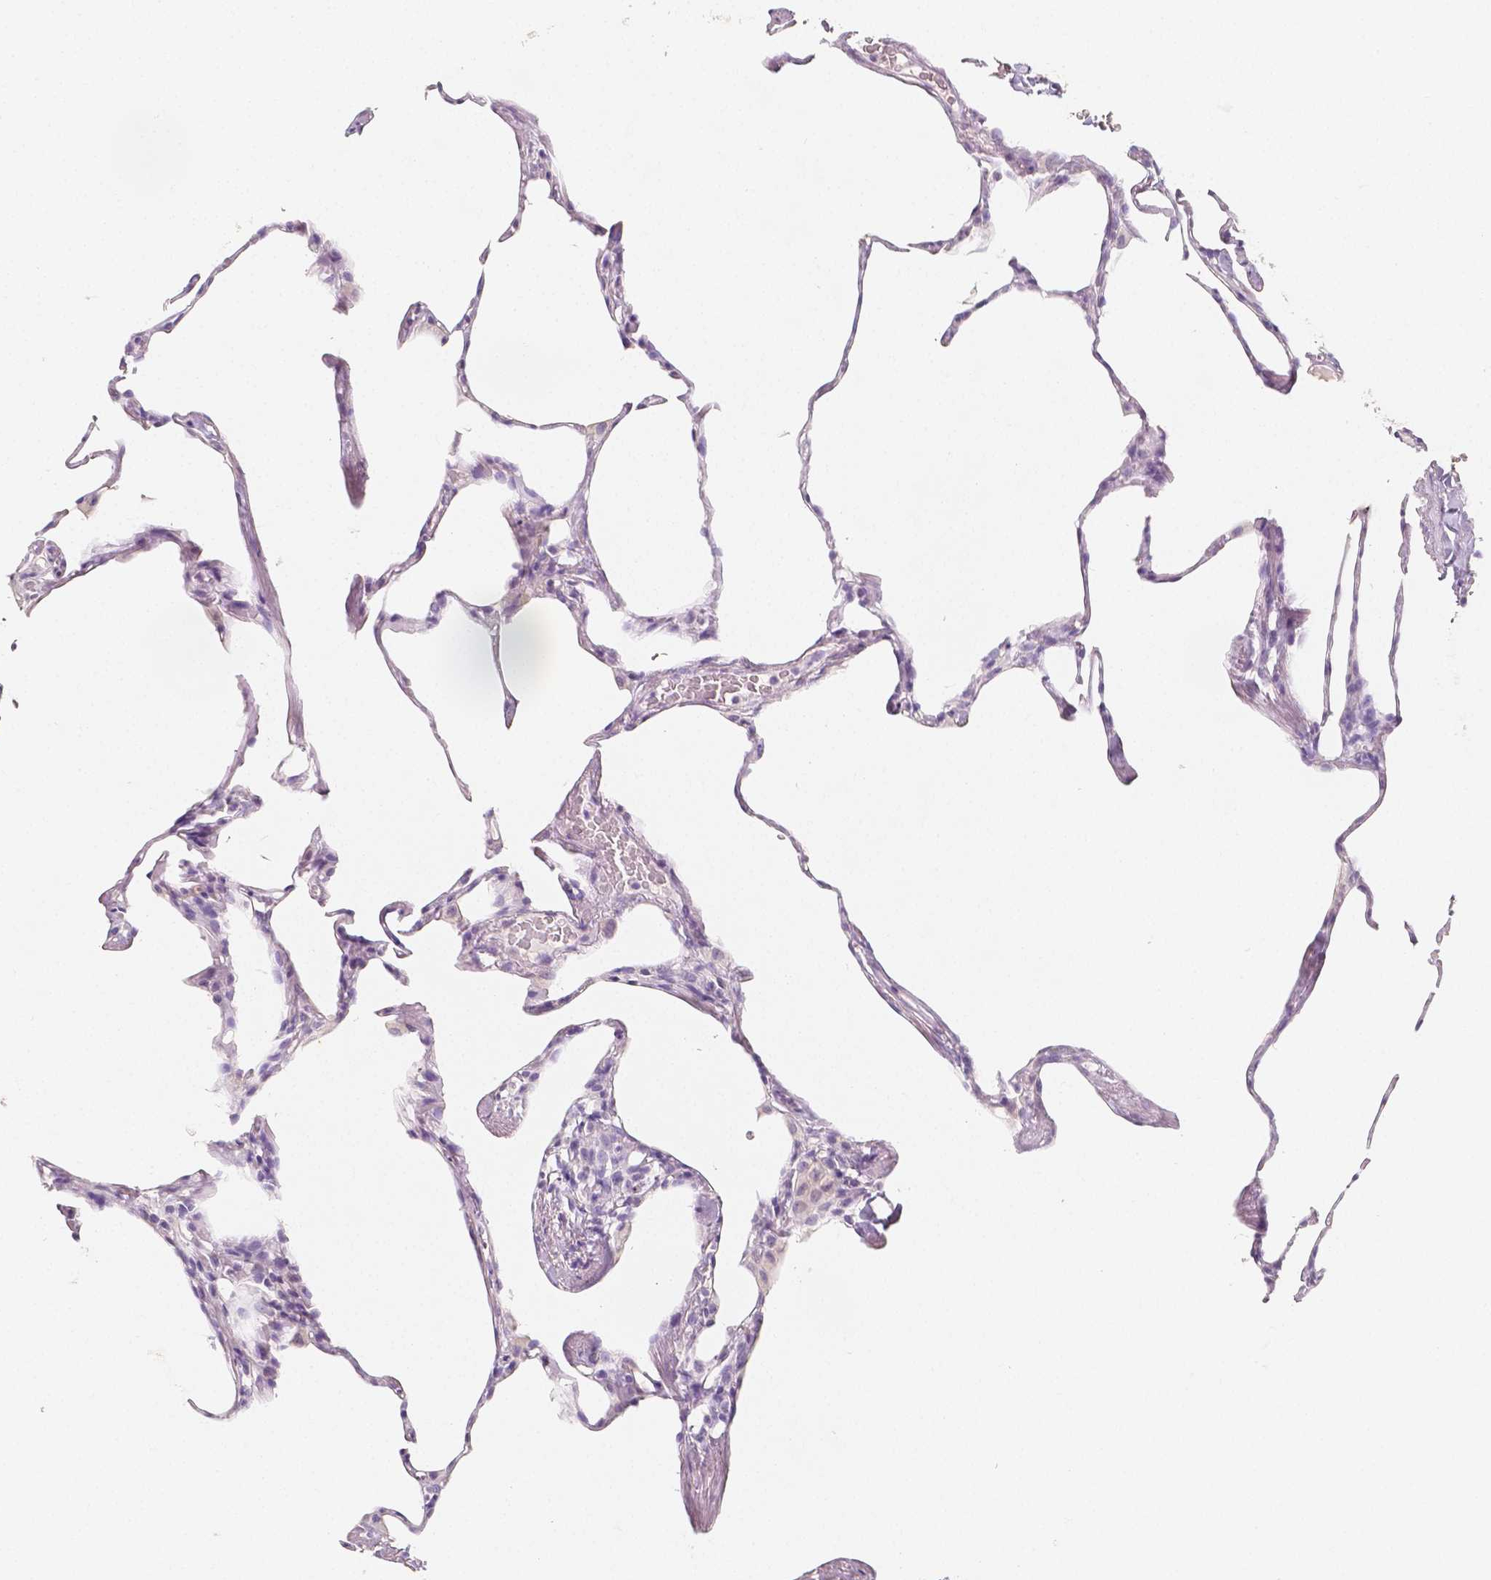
{"staining": {"intensity": "negative", "quantity": "none", "location": "none"}, "tissue": "lung", "cell_type": "Alveolar cells", "image_type": "normal", "snomed": [{"axis": "morphology", "description": "Normal tissue, NOS"}, {"axis": "topography", "description": "Lung"}], "caption": "Lung was stained to show a protein in brown. There is no significant staining in alveolar cells. (Immunohistochemistry (ihc), brightfield microscopy, high magnification).", "gene": "NECAB2", "patient": {"sex": "male", "age": 65}}